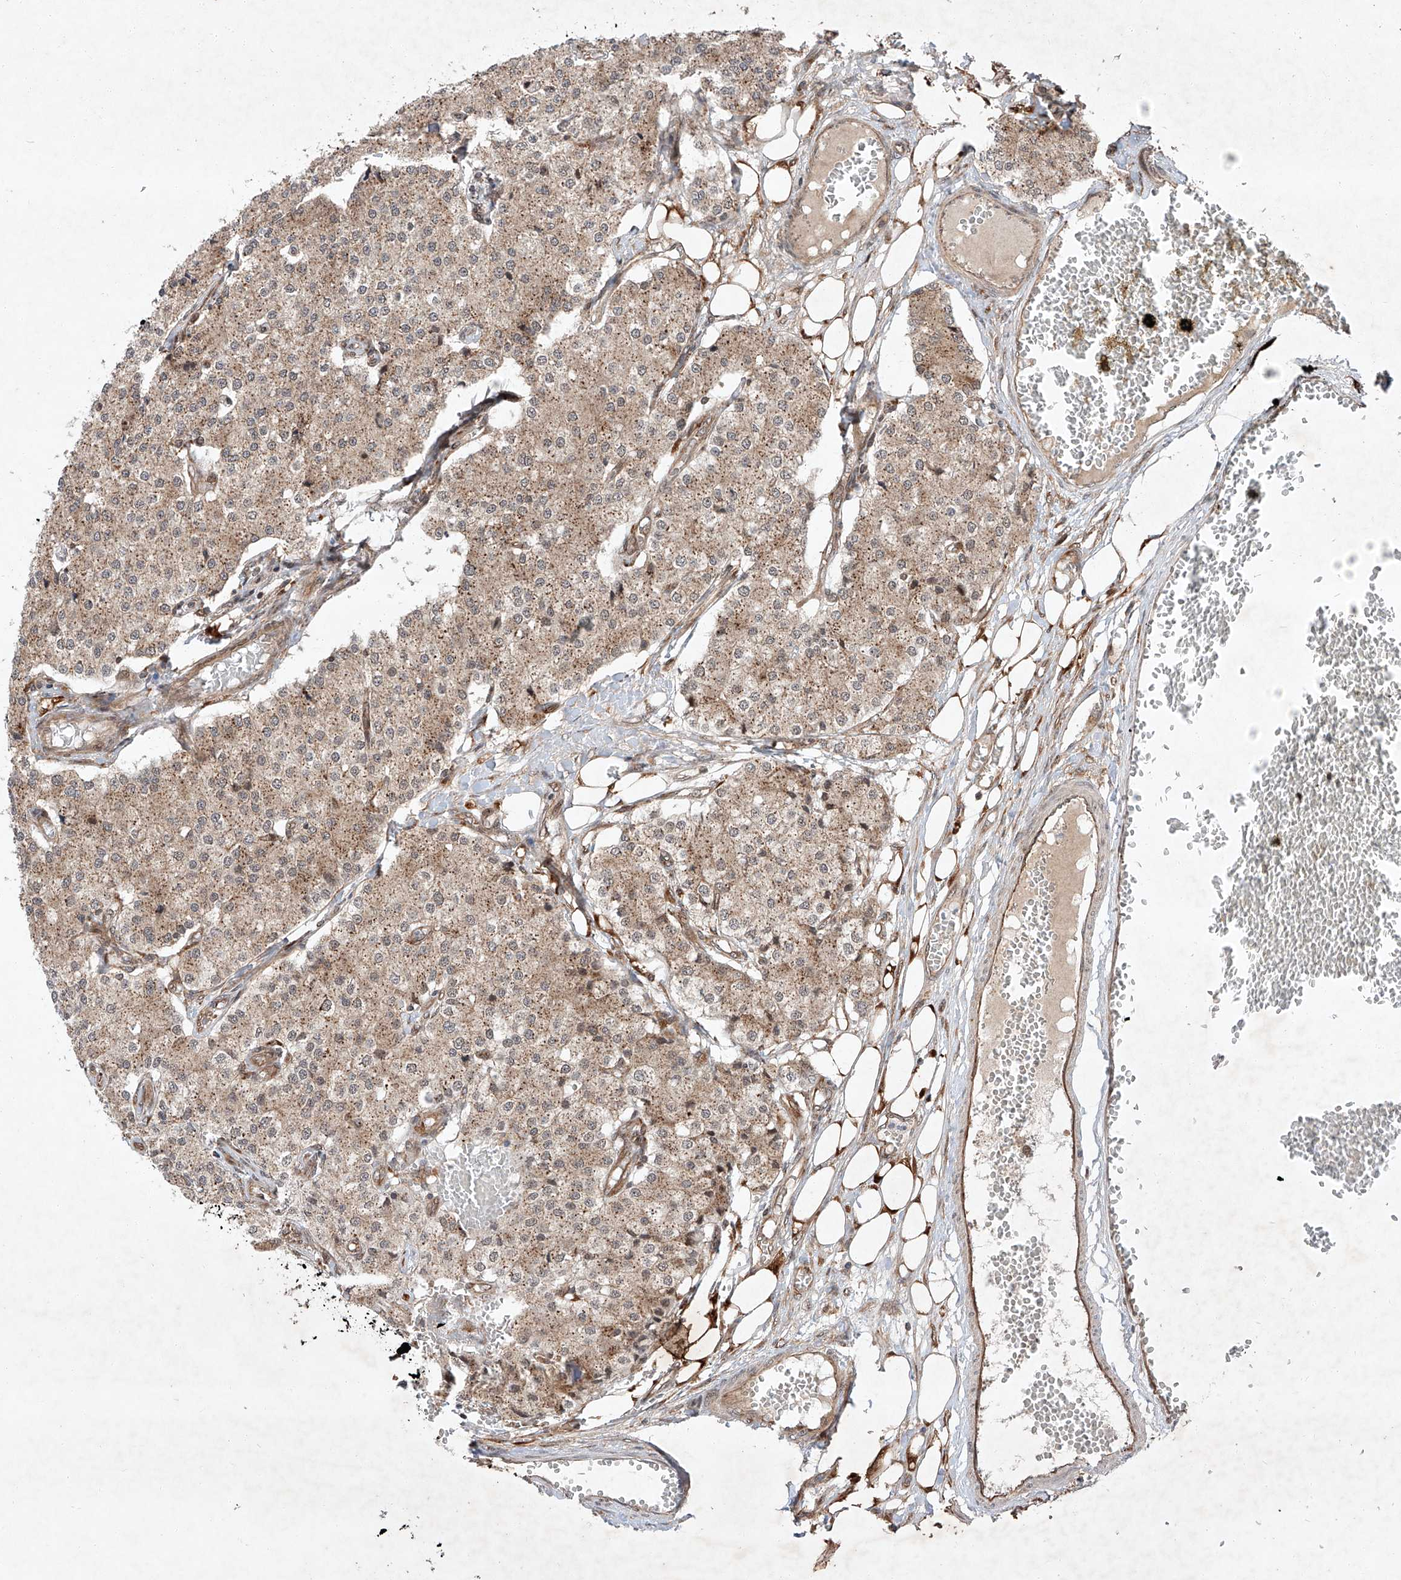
{"staining": {"intensity": "weak", "quantity": ">75%", "location": "cytoplasmic/membranous"}, "tissue": "carcinoid", "cell_type": "Tumor cells", "image_type": "cancer", "snomed": [{"axis": "morphology", "description": "Carcinoid, malignant, NOS"}, {"axis": "topography", "description": "Colon"}], "caption": "IHC (DAB) staining of human carcinoid exhibits weak cytoplasmic/membranous protein expression in approximately >75% of tumor cells. (DAB = brown stain, brightfield microscopy at high magnification).", "gene": "ZFP28", "patient": {"sex": "female", "age": 52}}